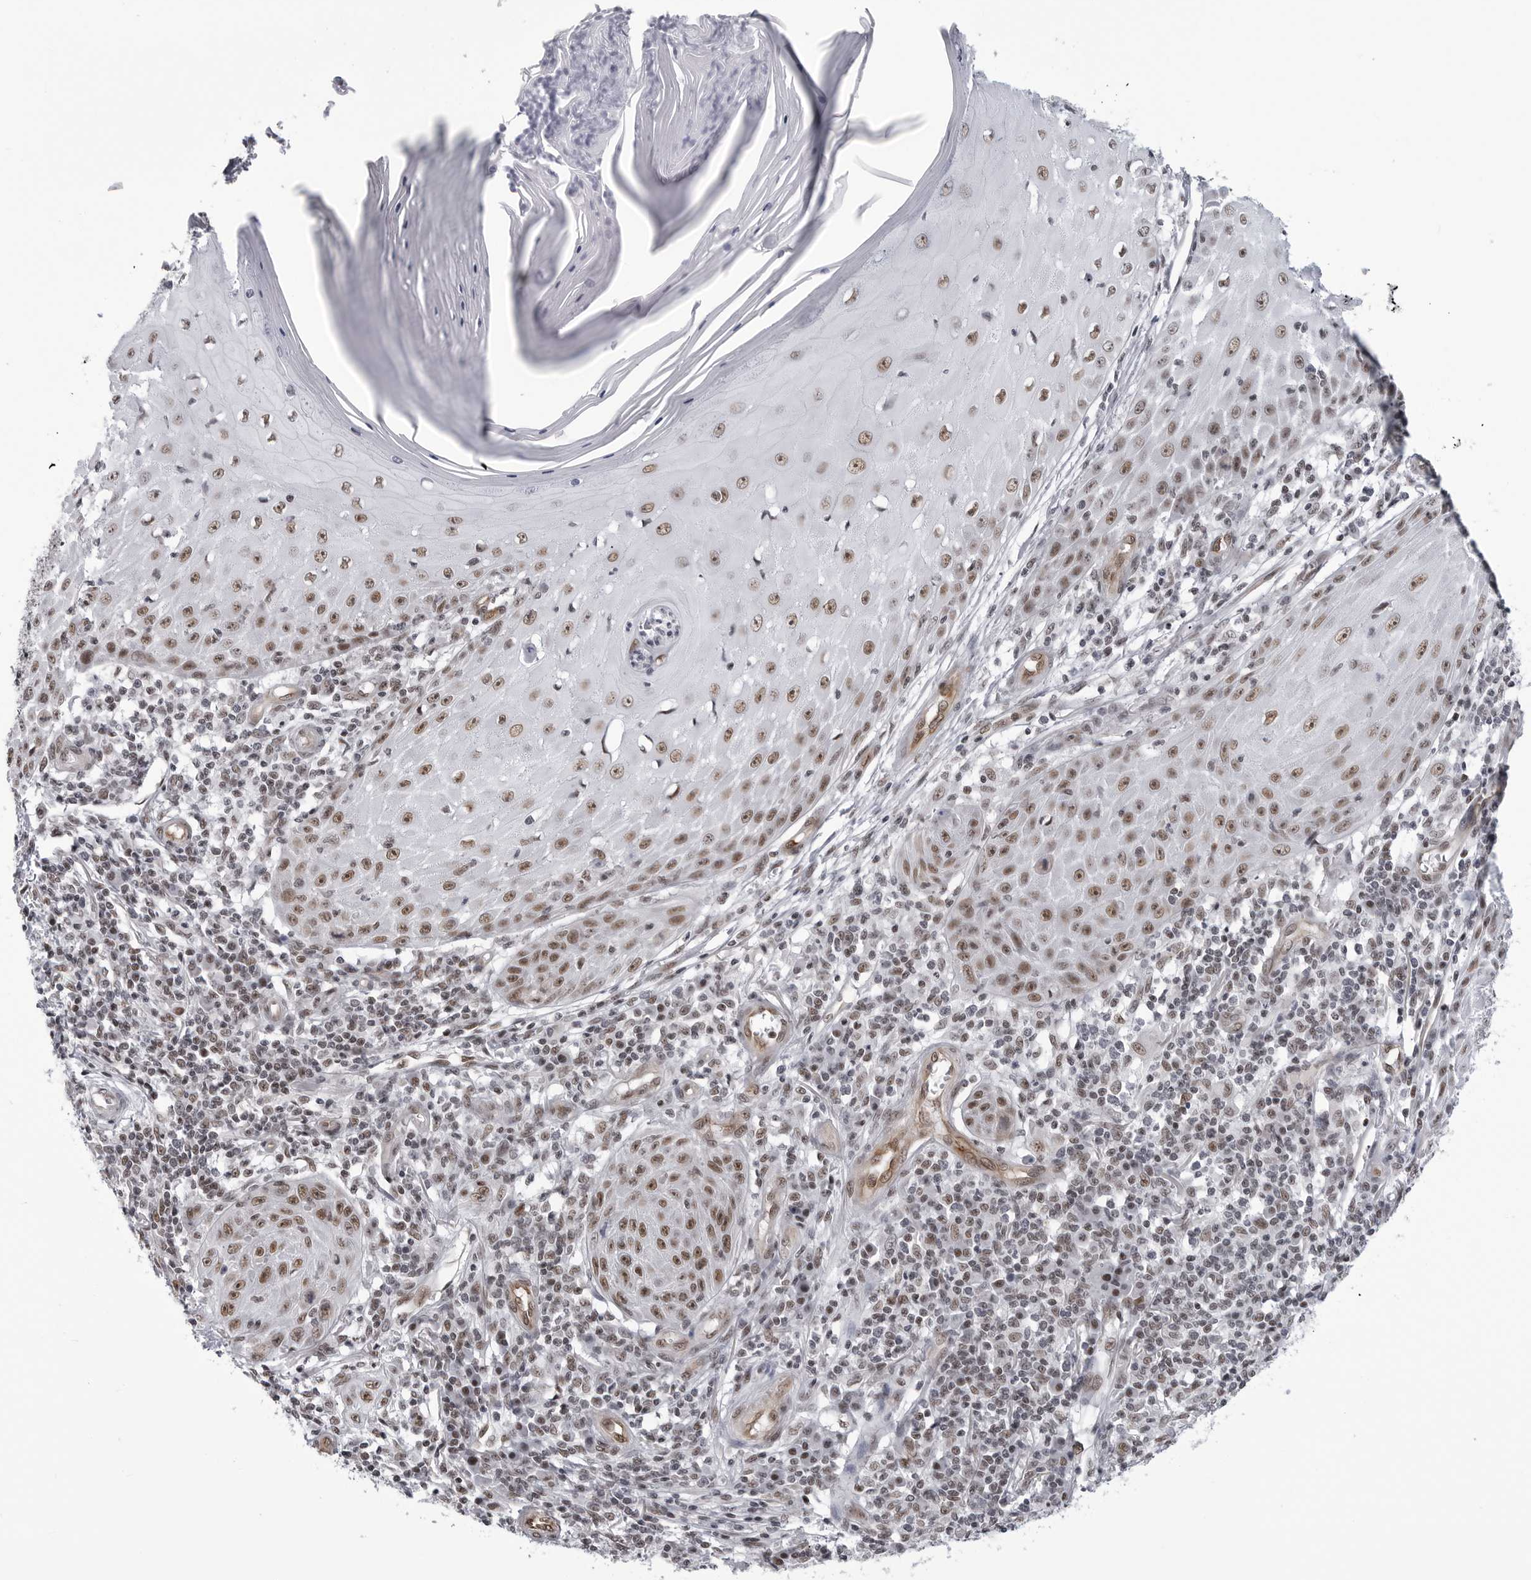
{"staining": {"intensity": "moderate", "quantity": ">75%", "location": "nuclear"}, "tissue": "skin cancer", "cell_type": "Tumor cells", "image_type": "cancer", "snomed": [{"axis": "morphology", "description": "Squamous cell carcinoma, NOS"}, {"axis": "topography", "description": "Skin"}], "caption": "Human skin squamous cell carcinoma stained for a protein (brown) demonstrates moderate nuclear positive expression in approximately >75% of tumor cells.", "gene": "RNF26", "patient": {"sex": "female", "age": 73}}